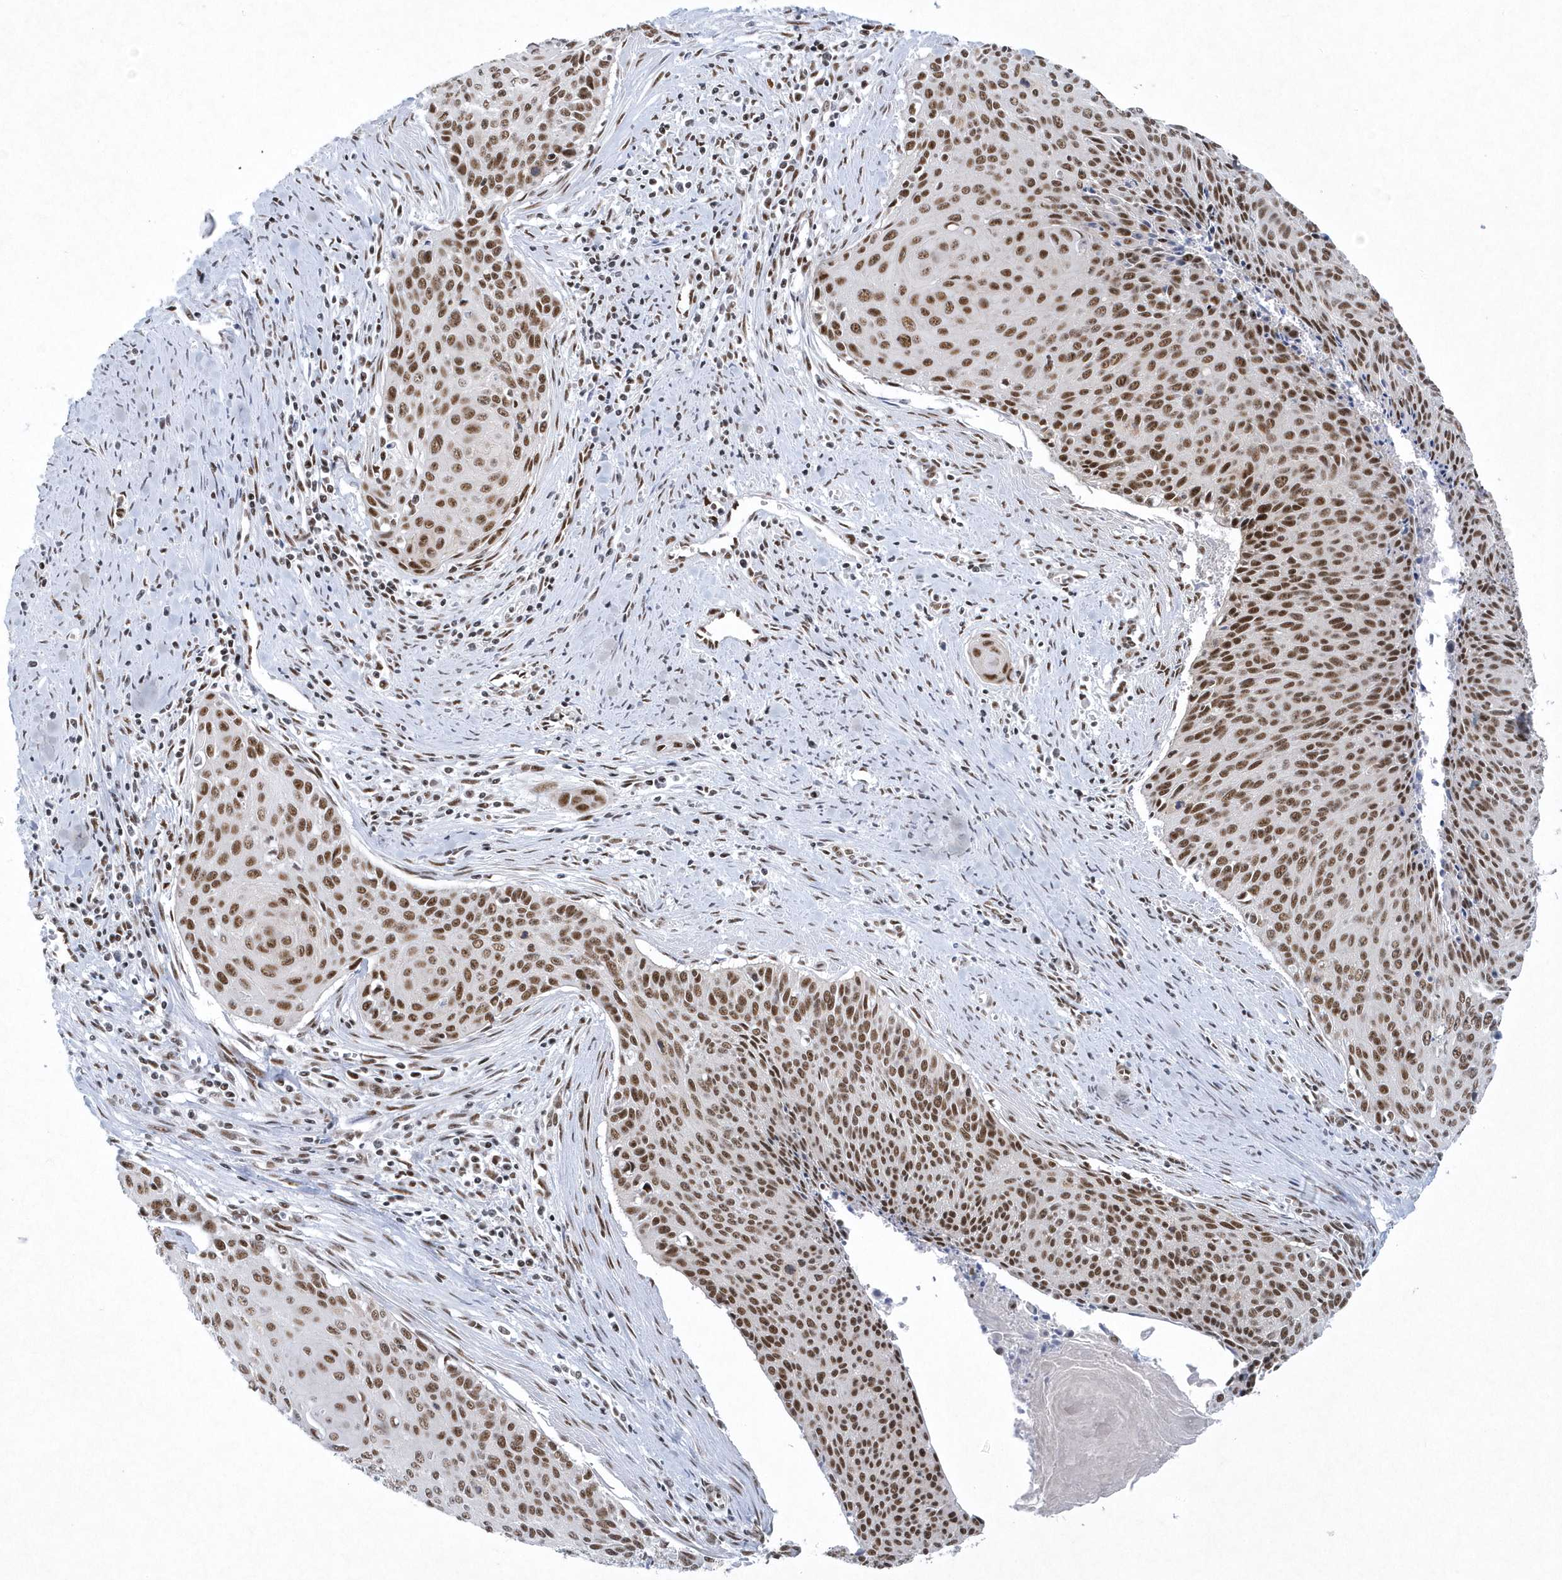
{"staining": {"intensity": "moderate", "quantity": ">75%", "location": "nuclear"}, "tissue": "cervical cancer", "cell_type": "Tumor cells", "image_type": "cancer", "snomed": [{"axis": "morphology", "description": "Squamous cell carcinoma, NOS"}, {"axis": "topography", "description": "Cervix"}], "caption": "Approximately >75% of tumor cells in squamous cell carcinoma (cervical) exhibit moderate nuclear protein staining as visualized by brown immunohistochemical staining.", "gene": "DCLRE1A", "patient": {"sex": "female", "age": 55}}